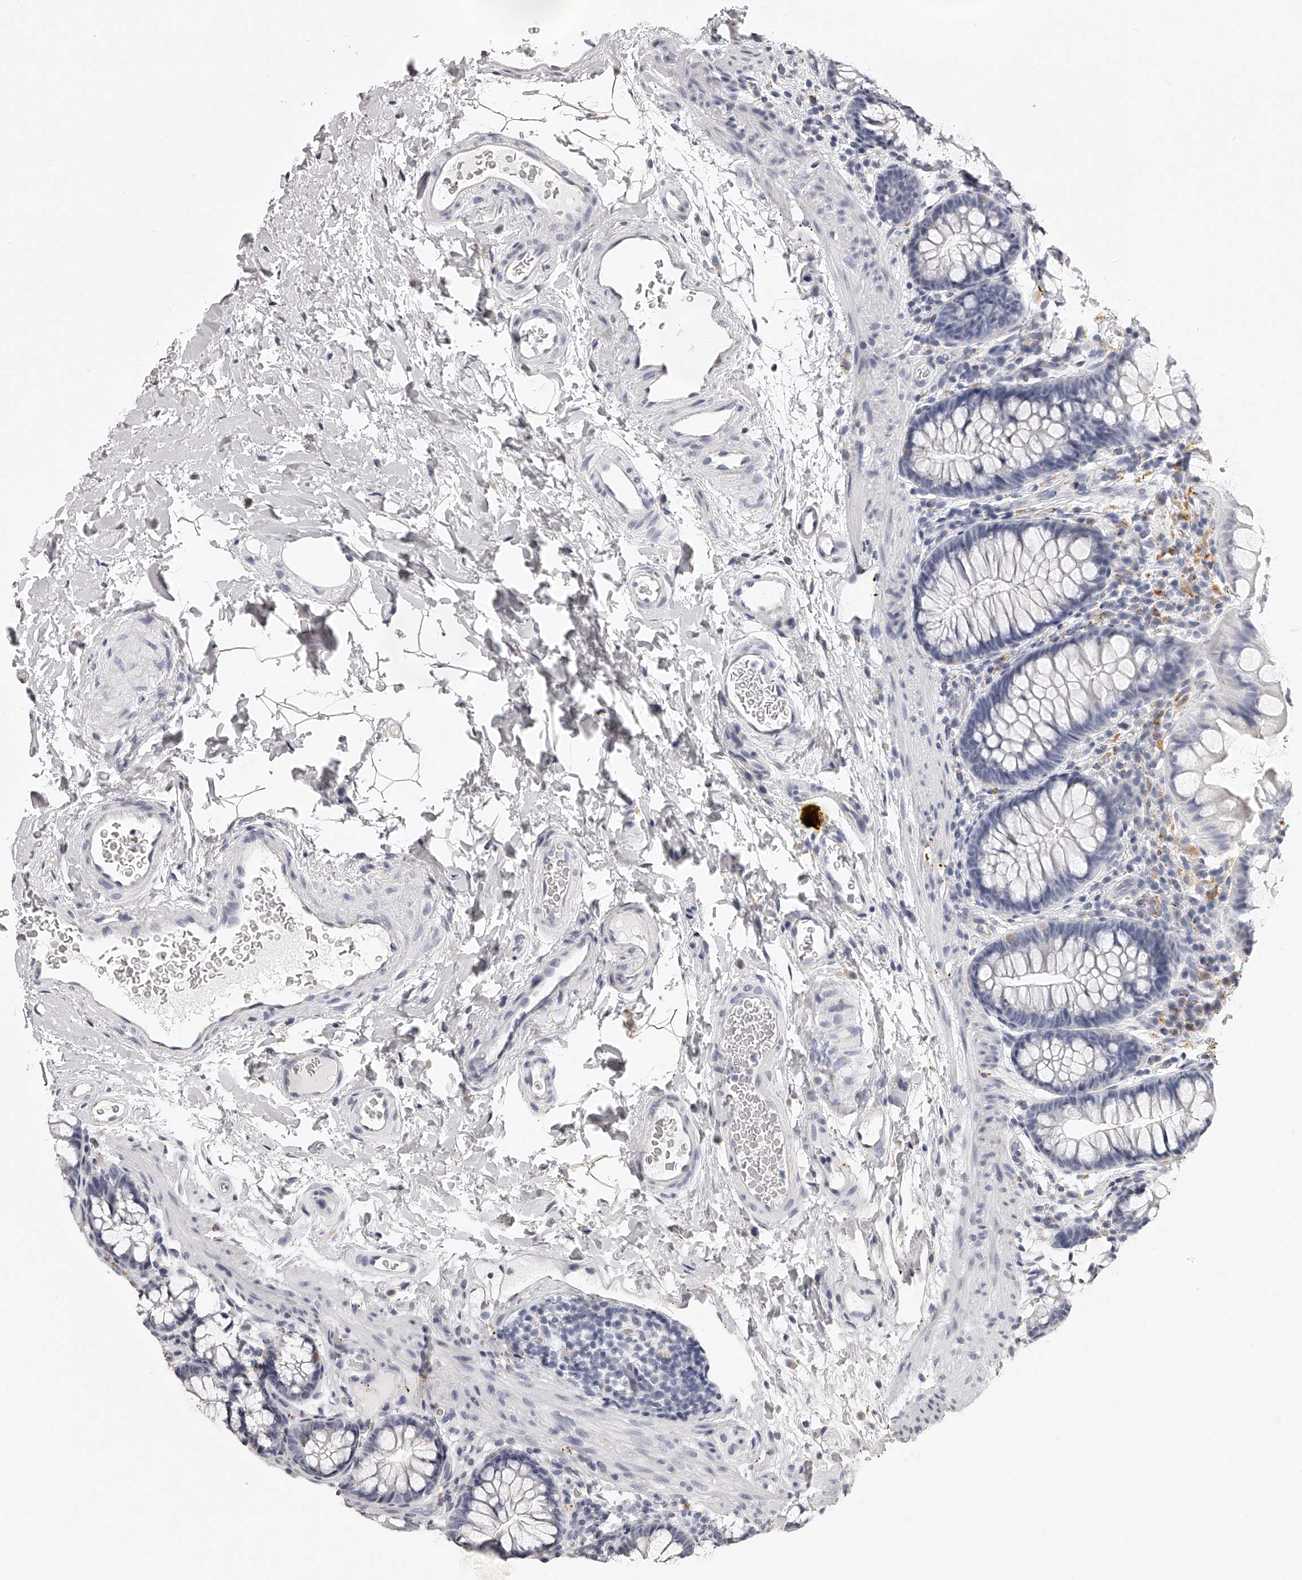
{"staining": {"intensity": "negative", "quantity": "none", "location": "none"}, "tissue": "colon", "cell_type": "Endothelial cells", "image_type": "normal", "snomed": [{"axis": "morphology", "description": "Normal tissue, NOS"}, {"axis": "topography", "description": "Colon"}], "caption": "DAB immunohistochemical staining of normal human colon demonstrates no significant positivity in endothelial cells. (Brightfield microscopy of DAB IHC at high magnification).", "gene": "DMRT1", "patient": {"sex": "female", "age": 62}}